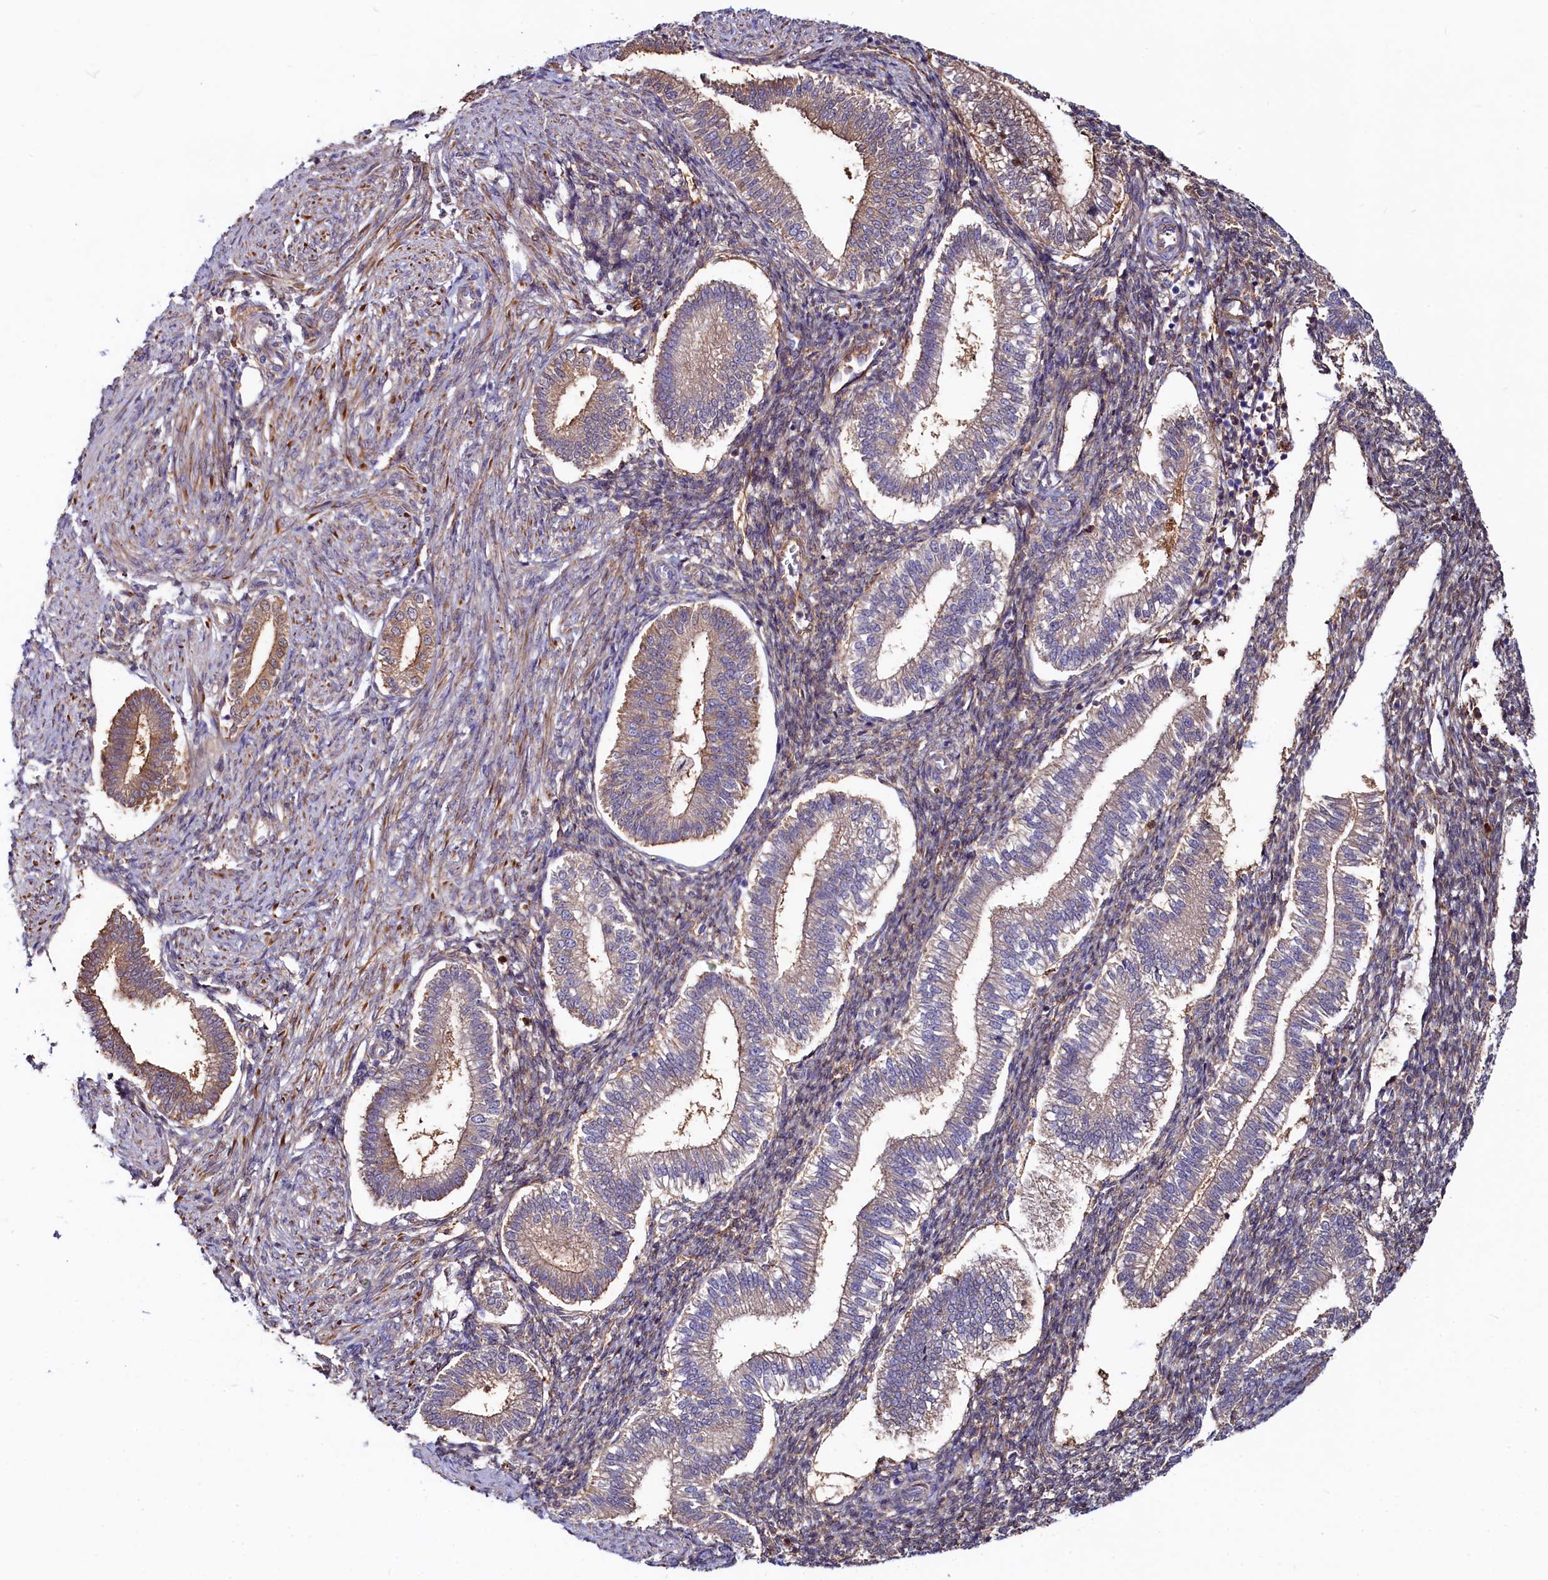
{"staining": {"intensity": "weak", "quantity": "<25%", "location": "cytoplasmic/membranous"}, "tissue": "endometrium", "cell_type": "Cells in endometrial stroma", "image_type": "normal", "snomed": [{"axis": "morphology", "description": "Normal tissue, NOS"}, {"axis": "topography", "description": "Endometrium"}], "caption": "A high-resolution image shows immunohistochemistry (IHC) staining of benign endometrium, which demonstrates no significant staining in cells in endometrial stroma.", "gene": "ASTE1", "patient": {"sex": "female", "age": 24}}